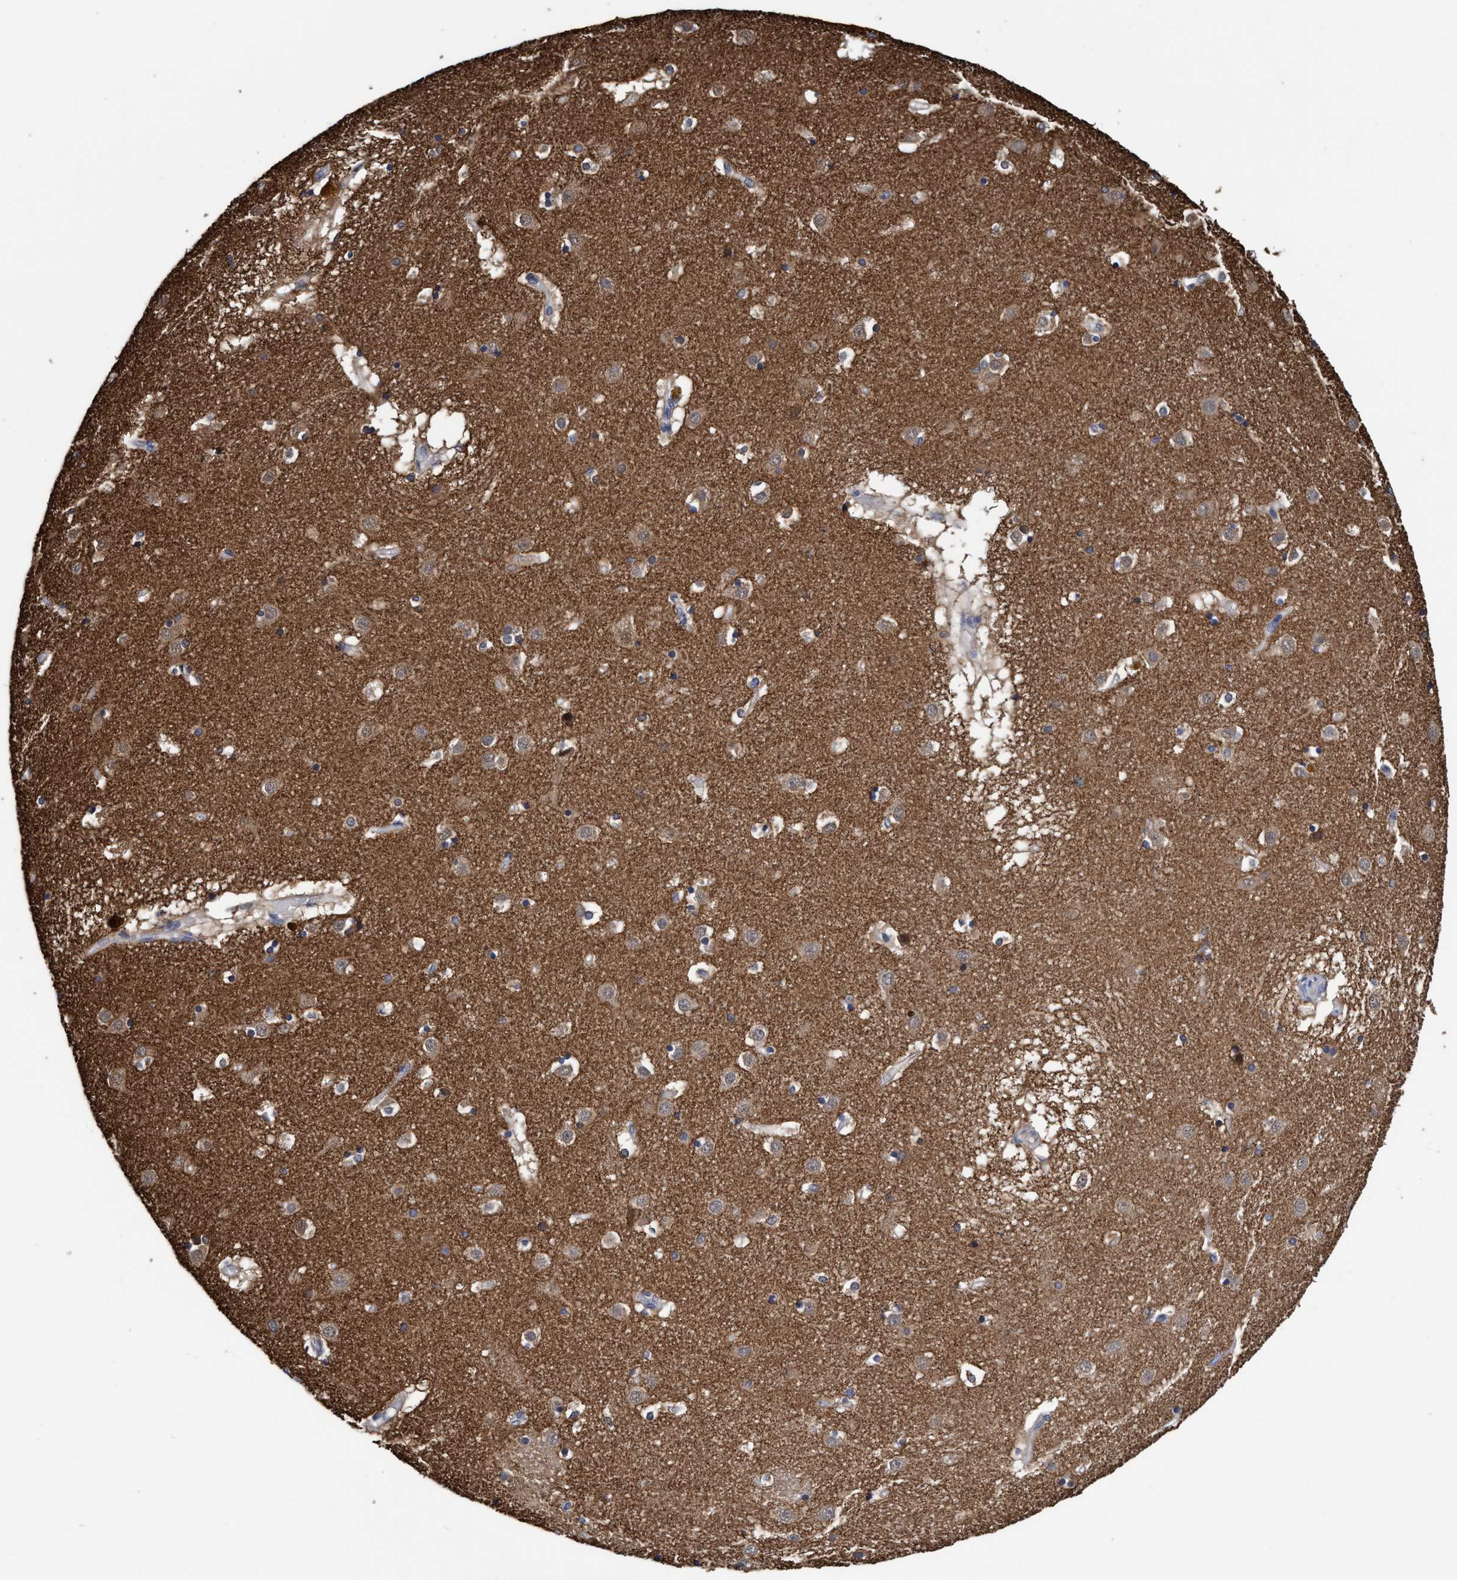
{"staining": {"intensity": "weak", "quantity": "<25%", "location": "cytoplasmic/membranous"}, "tissue": "caudate", "cell_type": "Glial cells", "image_type": "normal", "snomed": [{"axis": "morphology", "description": "Normal tissue, NOS"}, {"axis": "topography", "description": "Lateral ventricle wall"}], "caption": "This is an immunohistochemistry (IHC) histopathology image of unremarkable human caudate. There is no staining in glial cells.", "gene": "PSMD12", "patient": {"sex": "male", "age": 70}}